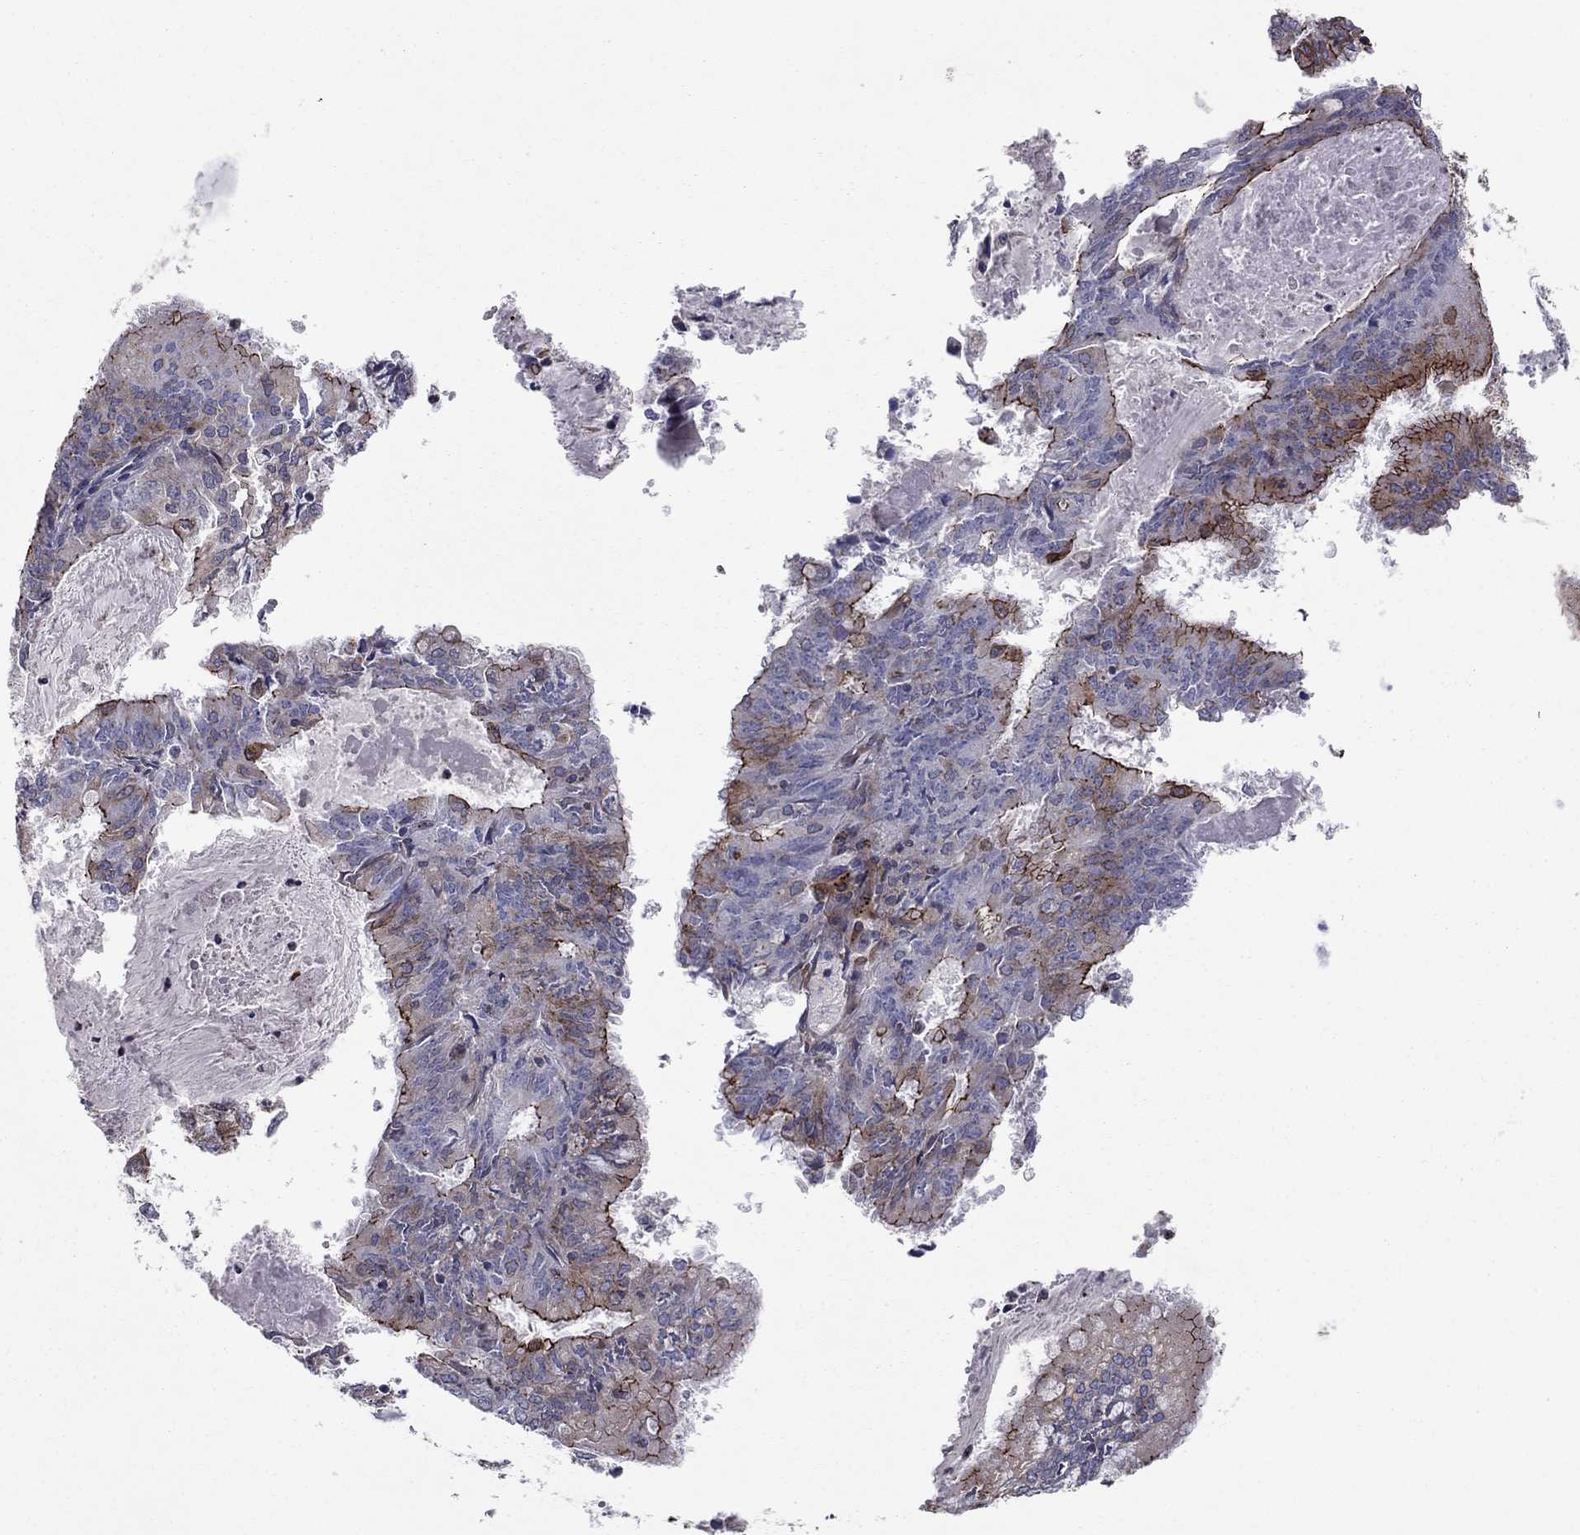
{"staining": {"intensity": "strong", "quantity": "<25%", "location": "cytoplasmic/membranous"}, "tissue": "endometrial cancer", "cell_type": "Tumor cells", "image_type": "cancer", "snomed": [{"axis": "morphology", "description": "Adenocarcinoma, NOS"}, {"axis": "topography", "description": "Endometrium"}], "caption": "Immunohistochemical staining of human endometrial cancer (adenocarcinoma) exhibits medium levels of strong cytoplasmic/membranous protein staining in approximately <25% of tumor cells.", "gene": "YIF1A", "patient": {"sex": "female", "age": 57}}